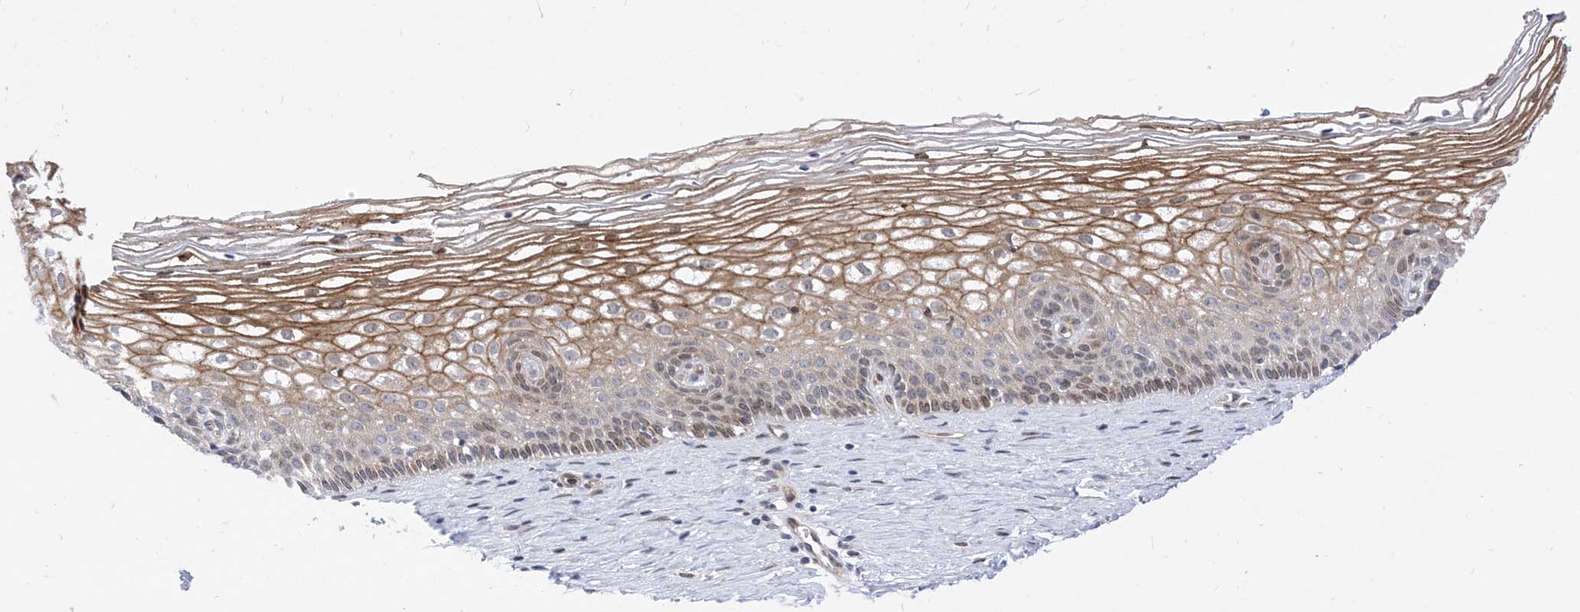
{"staining": {"intensity": "moderate", "quantity": "25%-75%", "location": "cytoplasmic/membranous"}, "tissue": "cervix", "cell_type": "Glandular cells", "image_type": "normal", "snomed": [{"axis": "morphology", "description": "Normal tissue, NOS"}, {"axis": "topography", "description": "Cervix"}], "caption": "An IHC micrograph of unremarkable tissue is shown. Protein staining in brown highlights moderate cytoplasmic/membranous positivity in cervix within glandular cells.", "gene": "TYSND1", "patient": {"sex": "female", "age": 33}}